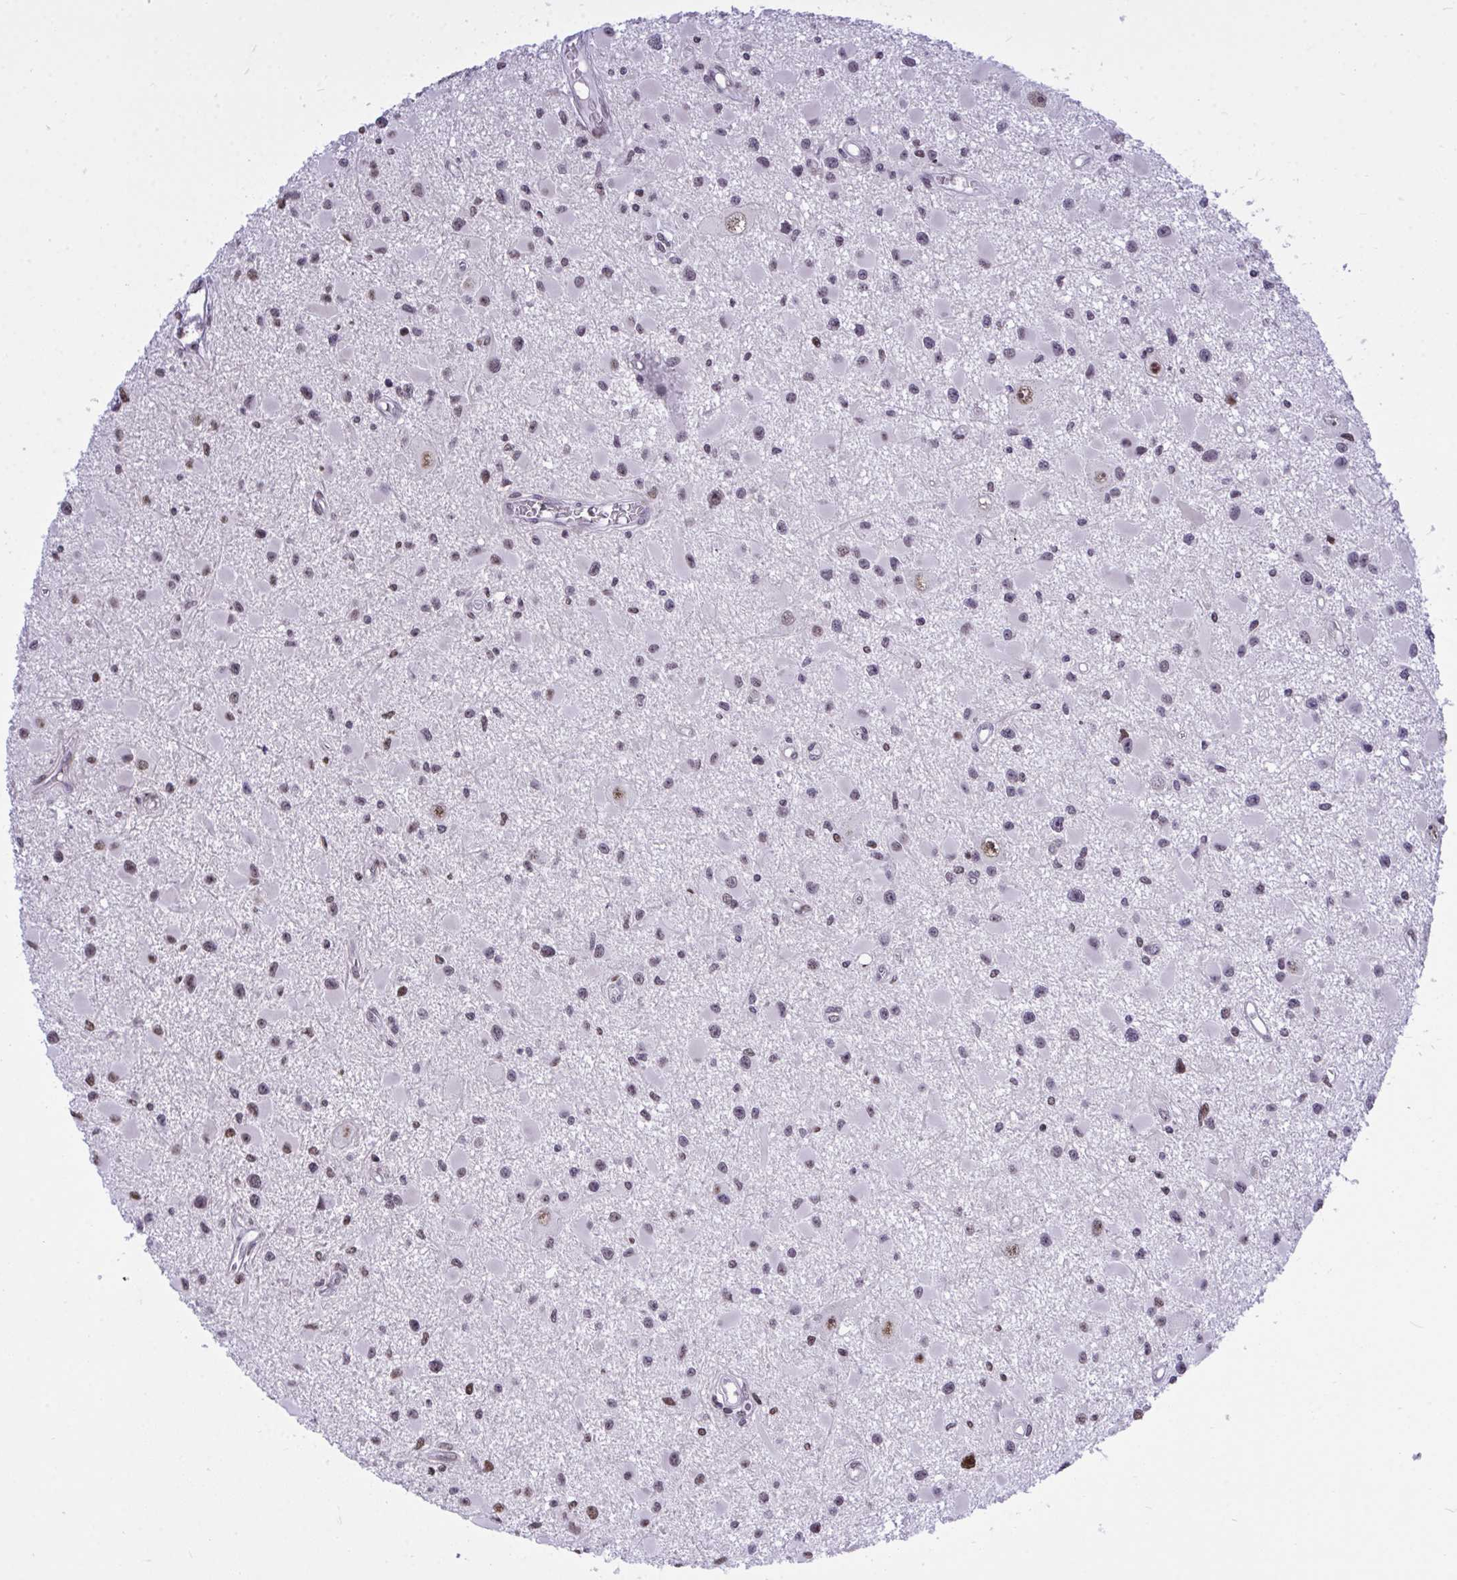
{"staining": {"intensity": "moderate", "quantity": "<25%", "location": "nuclear"}, "tissue": "glioma", "cell_type": "Tumor cells", "image_type": "cancer", "snomed": [{"axis": "morphology", "description": "Glioma, malignant, High grade"}, {"axis": "topography", "description": "Brain"}], "caption": "Brown immunohistochemical staining in human malignant glioma (high-grade) reveals moderate nuclear positivity in approximately <25% of tumor cells.", "gene": "C1QL2", "patient": {"sex": "male", "age": 54}}